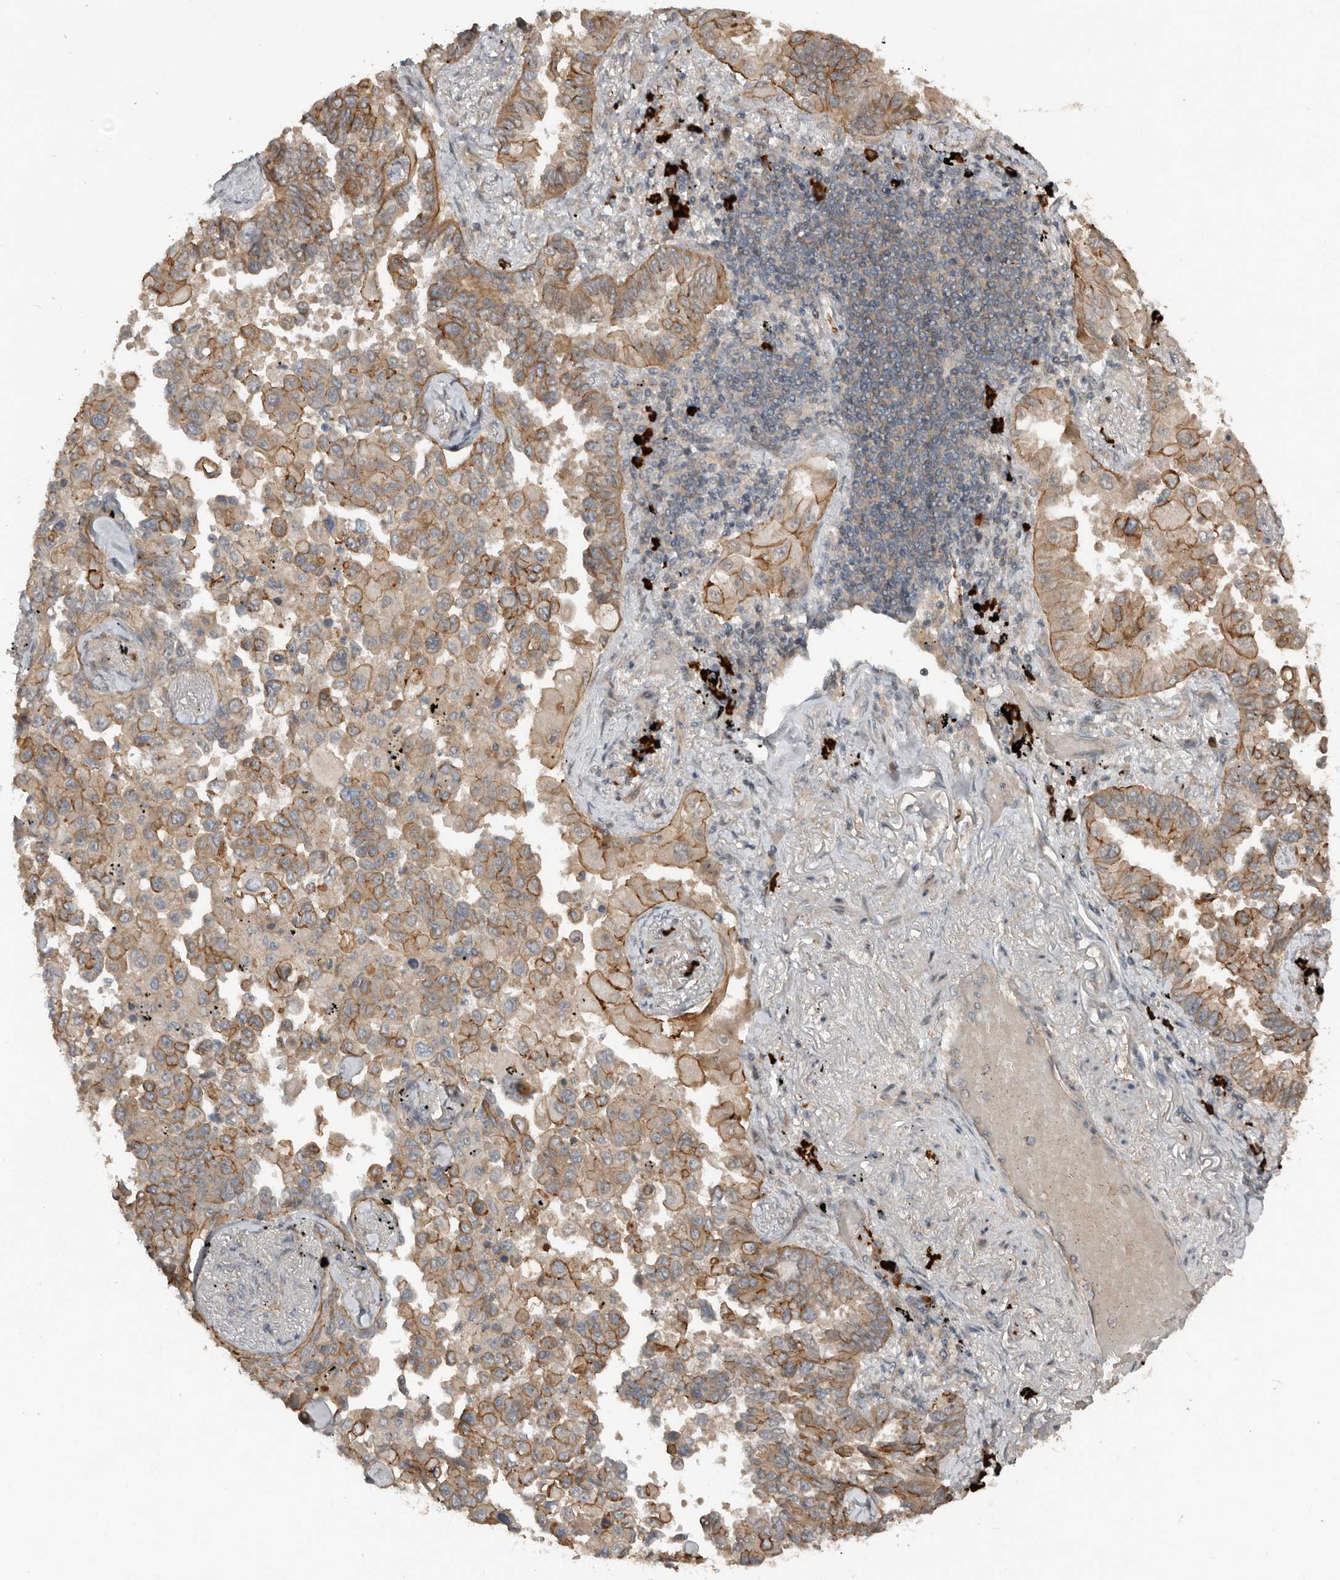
{"staining": {"intensity": "moderate", "quantity": ">75%", "location": "cytoplasmic/membranous"}, "tissue": "lung cancer", "cell_type": "Tumor cells", "image_type": "cancer", "snomed": [{"axis": "morphology", "description": "Adenocarcinoma, NOS"}, {"axis": "topography", "description": "Lung"}], "caption": "Immunohistochemistry (DAB) staining of lung adenocarcinoma demonstrates moderate cytoplasmic/membranous protein staining in about >75% of tumor cells.", "gene": "TEAD3", "patient": {"sex": "female", "age": 67}}